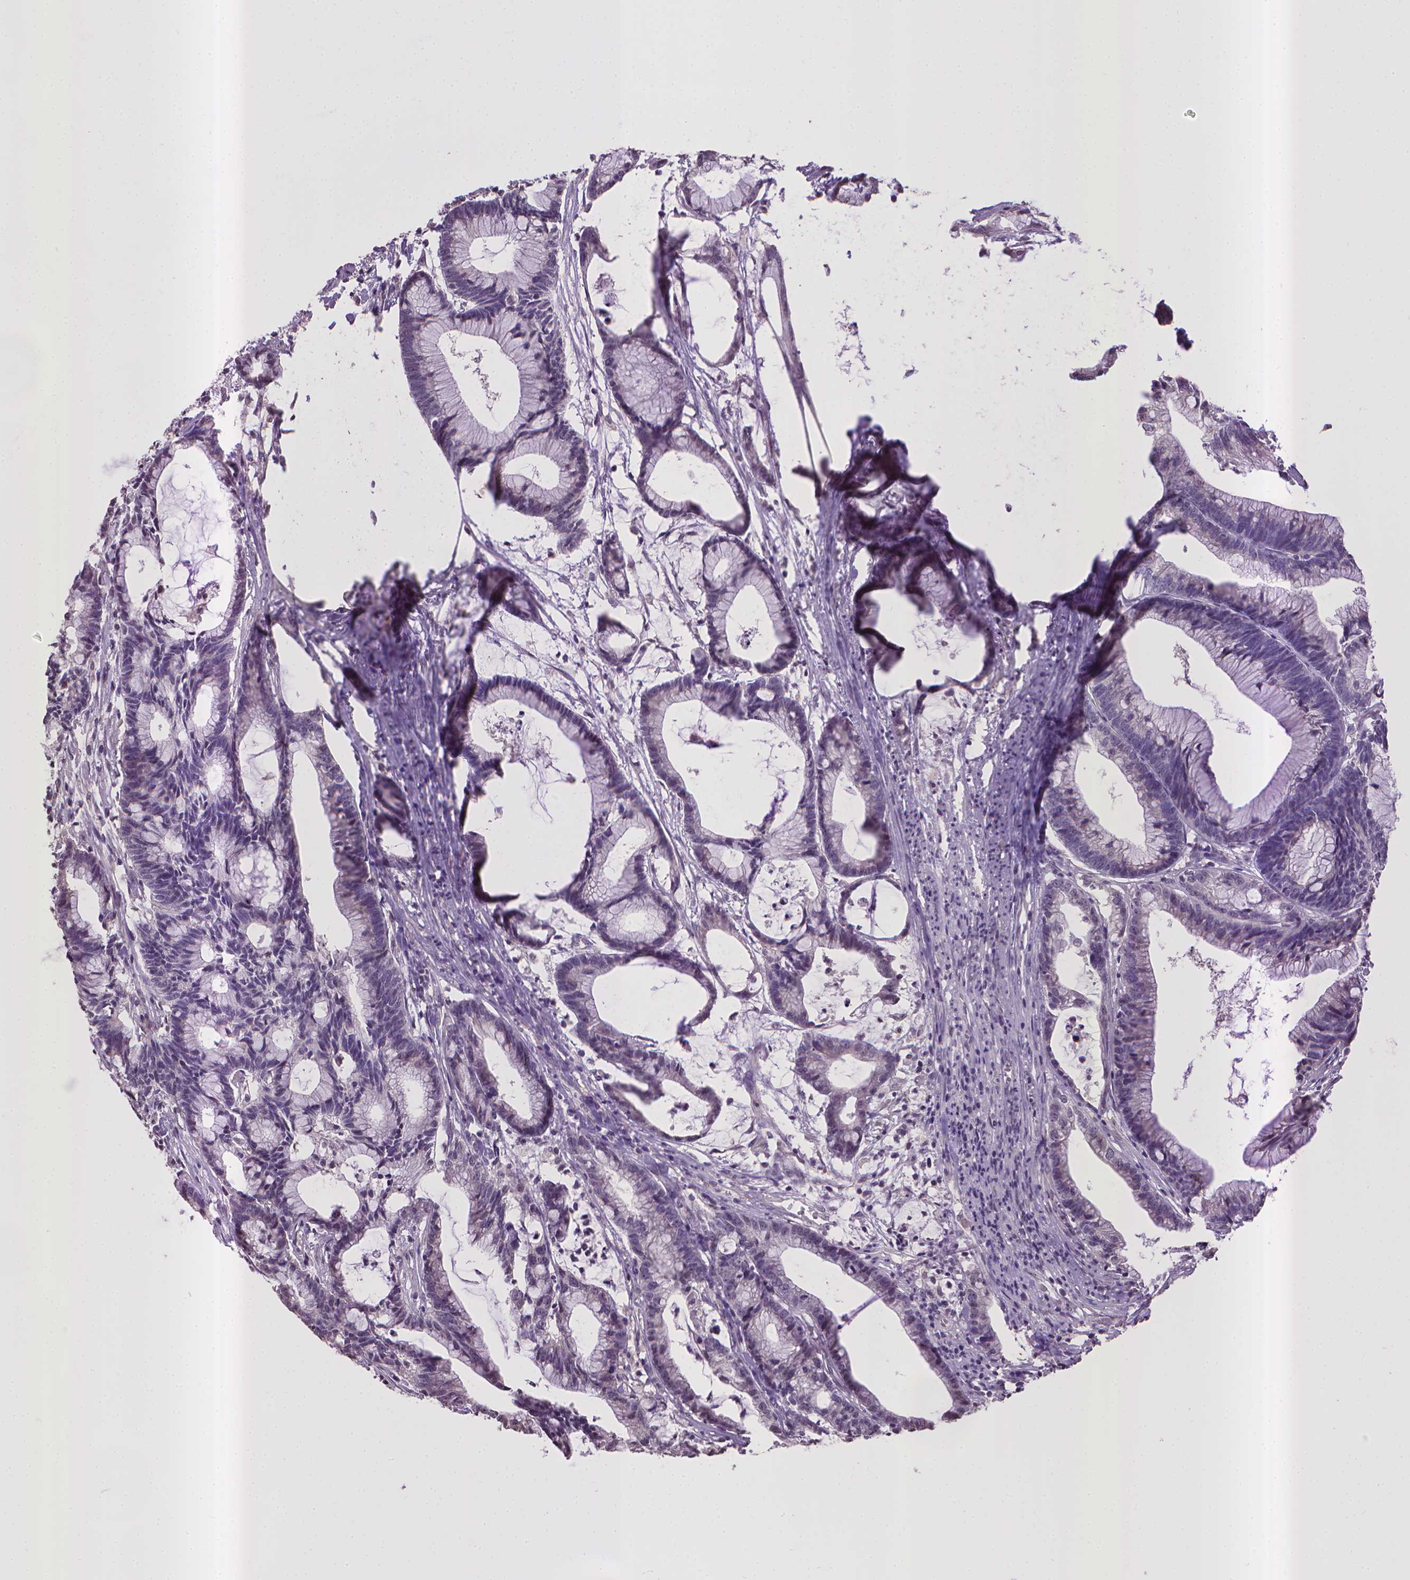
{"staining": {"intensity": "negative", "quantity": "none", "location": "none"}, "tissue": "colorectal cancer", "cell_type": "Tumor cells", "image_type": "cancer", "snomed": [{"axis": "morphology", "description": "Adenocarcinoma, NOS"}, {"axis": "topography", "description": "Colon"}], "caption": "Human adenocarcinoma (colorectal) stained for a protein using immunohistochemistry exhibits no expression in tumor cells.", "gene": "CPM", "patient": {"sex": "female", "age": 78}}